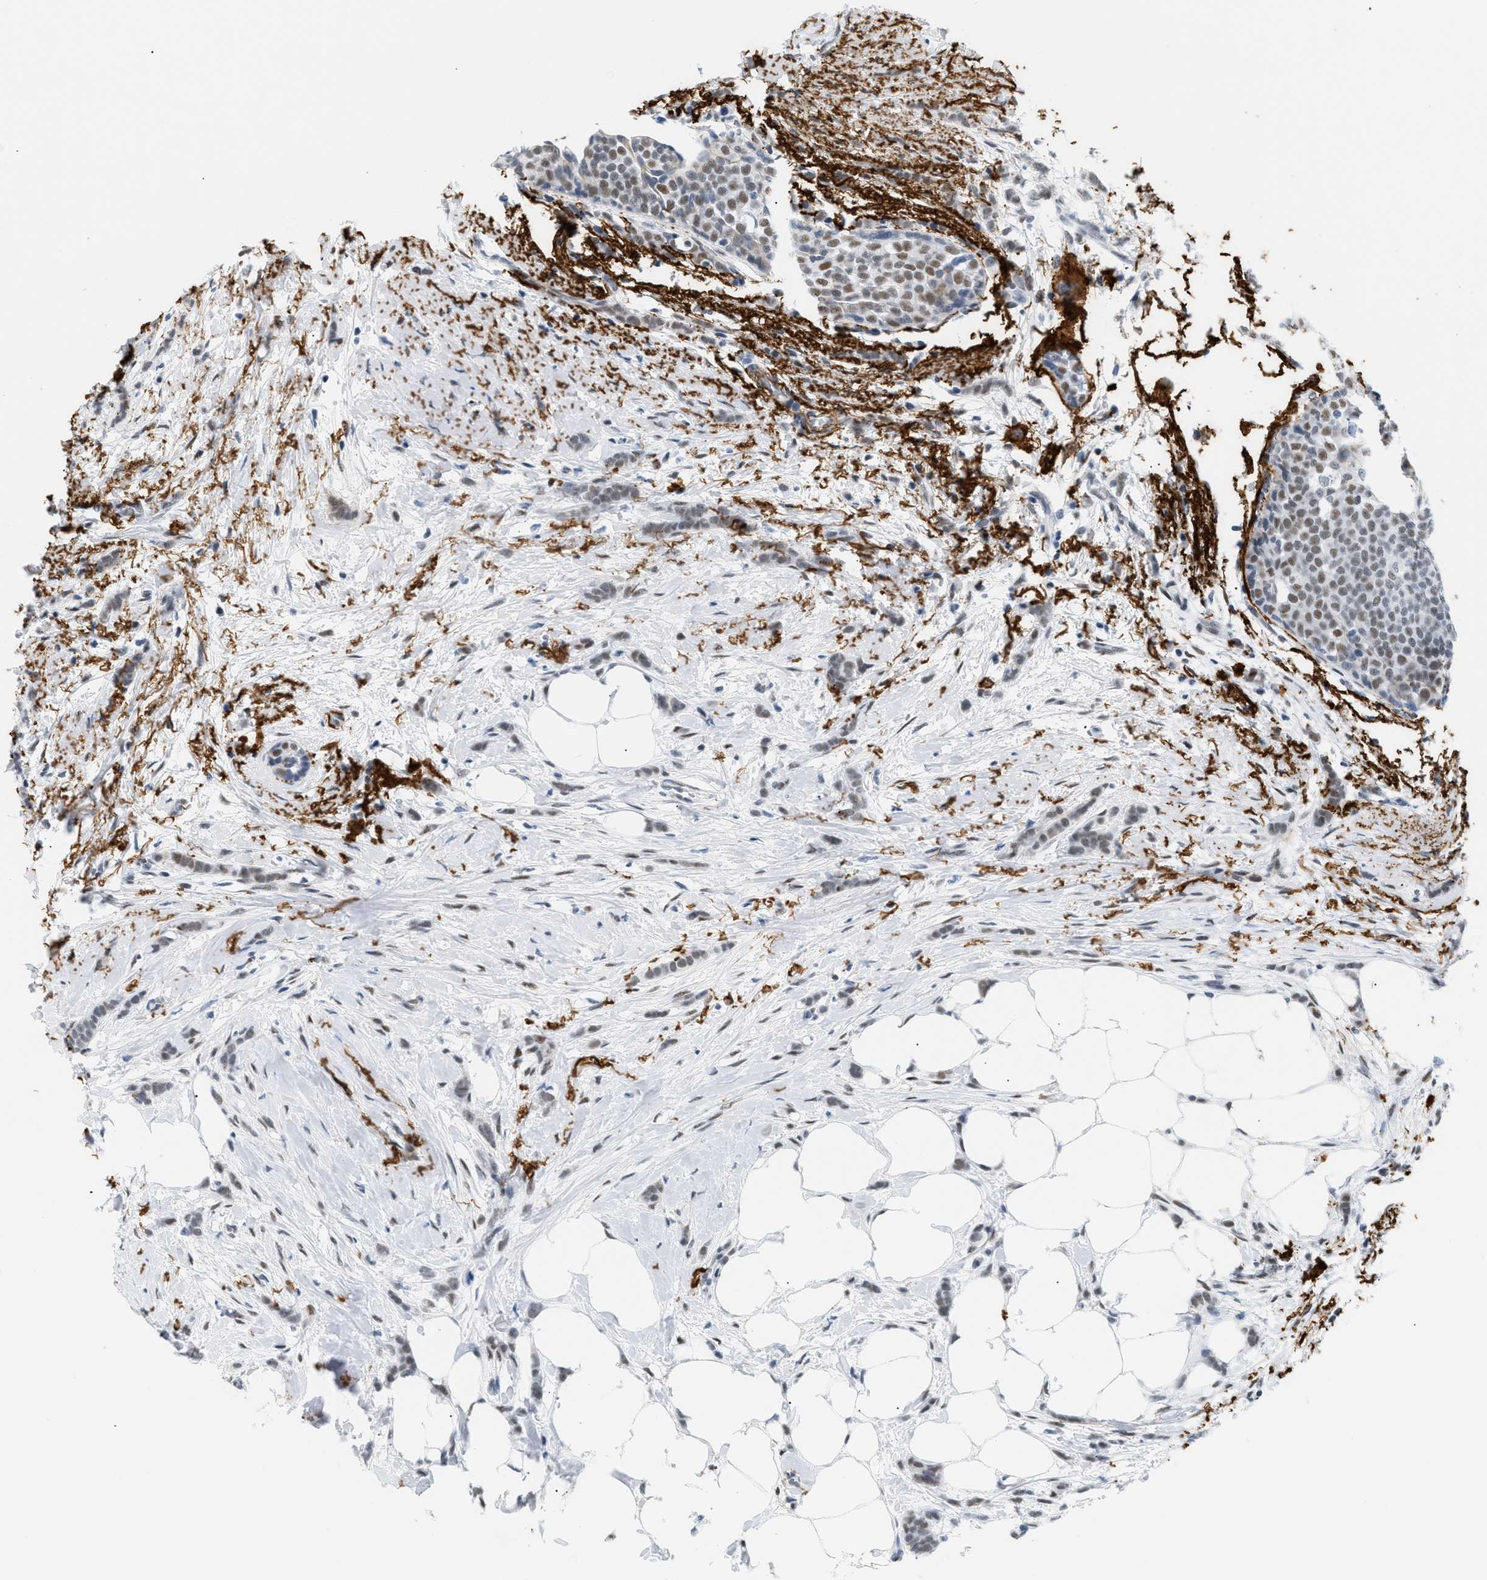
{"staining": {"intensity": "weak", "quantity": "25%-75%", "location": "nuclear"}, "tissue": "breast cancer", "cell_type": "Tumor cells", "image_type": "cancer", "snomed": [{"axis": "morphology", "description": "Lobular carcinoma, in situ"}, {"axis": "morphology", "description": "Lobular carcinoma"}, {"axis": "topography", "description": "Breast"}], "caption": "Lobular carcinoma in situ (breast) tissue reveals weak nuclear staining in approximately 25%-75% of tumor cells", "gene": "ELN", "patient": {"sex": "female", "age": 41}}